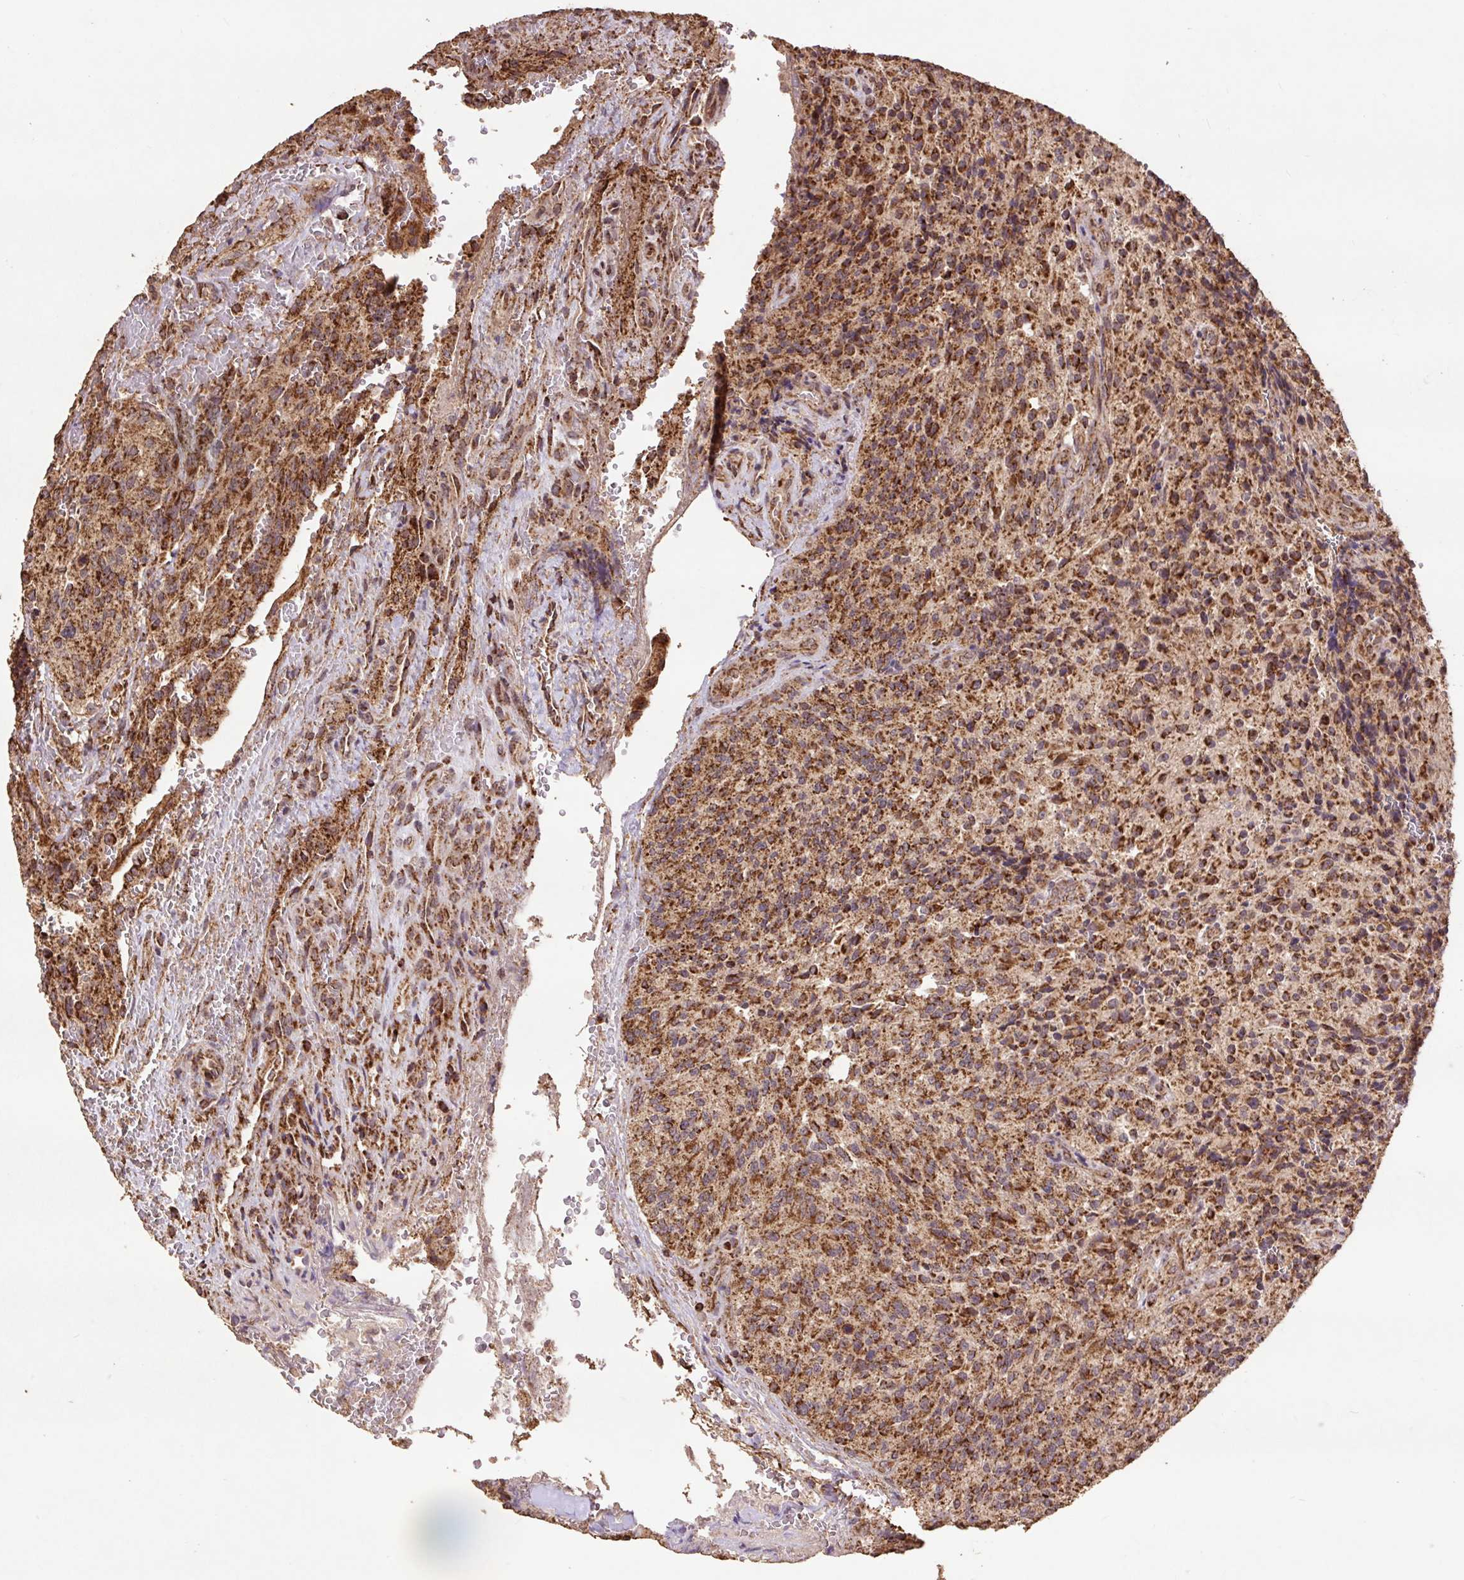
{"staining": {"intensity": "moderate", "quantity": ">75%", "location": "cytoplasmic/membranous"}, "tissue": "glioma", "cell_type": "Tumor cells", "image_type": "cancer", "snomed": [{"axis": "morphology", "description": "Normal tissue, NOS"}, {"axis": "morphology", "description": "Glioma, malignant, High grade"}, {"axis": "topography", "description": "Cerebral cortex"}], "caption": "A high-resolution photomicrograph shows immunohistochemistry (IHC) staining of malignant glioma (high-grade), which demonstrates moderate cytoplasmic/membranous expression in approximately >75% of tumor cells.", "gene": "ATP5F1A", "patient": {"sex": "male", "age": 56}}